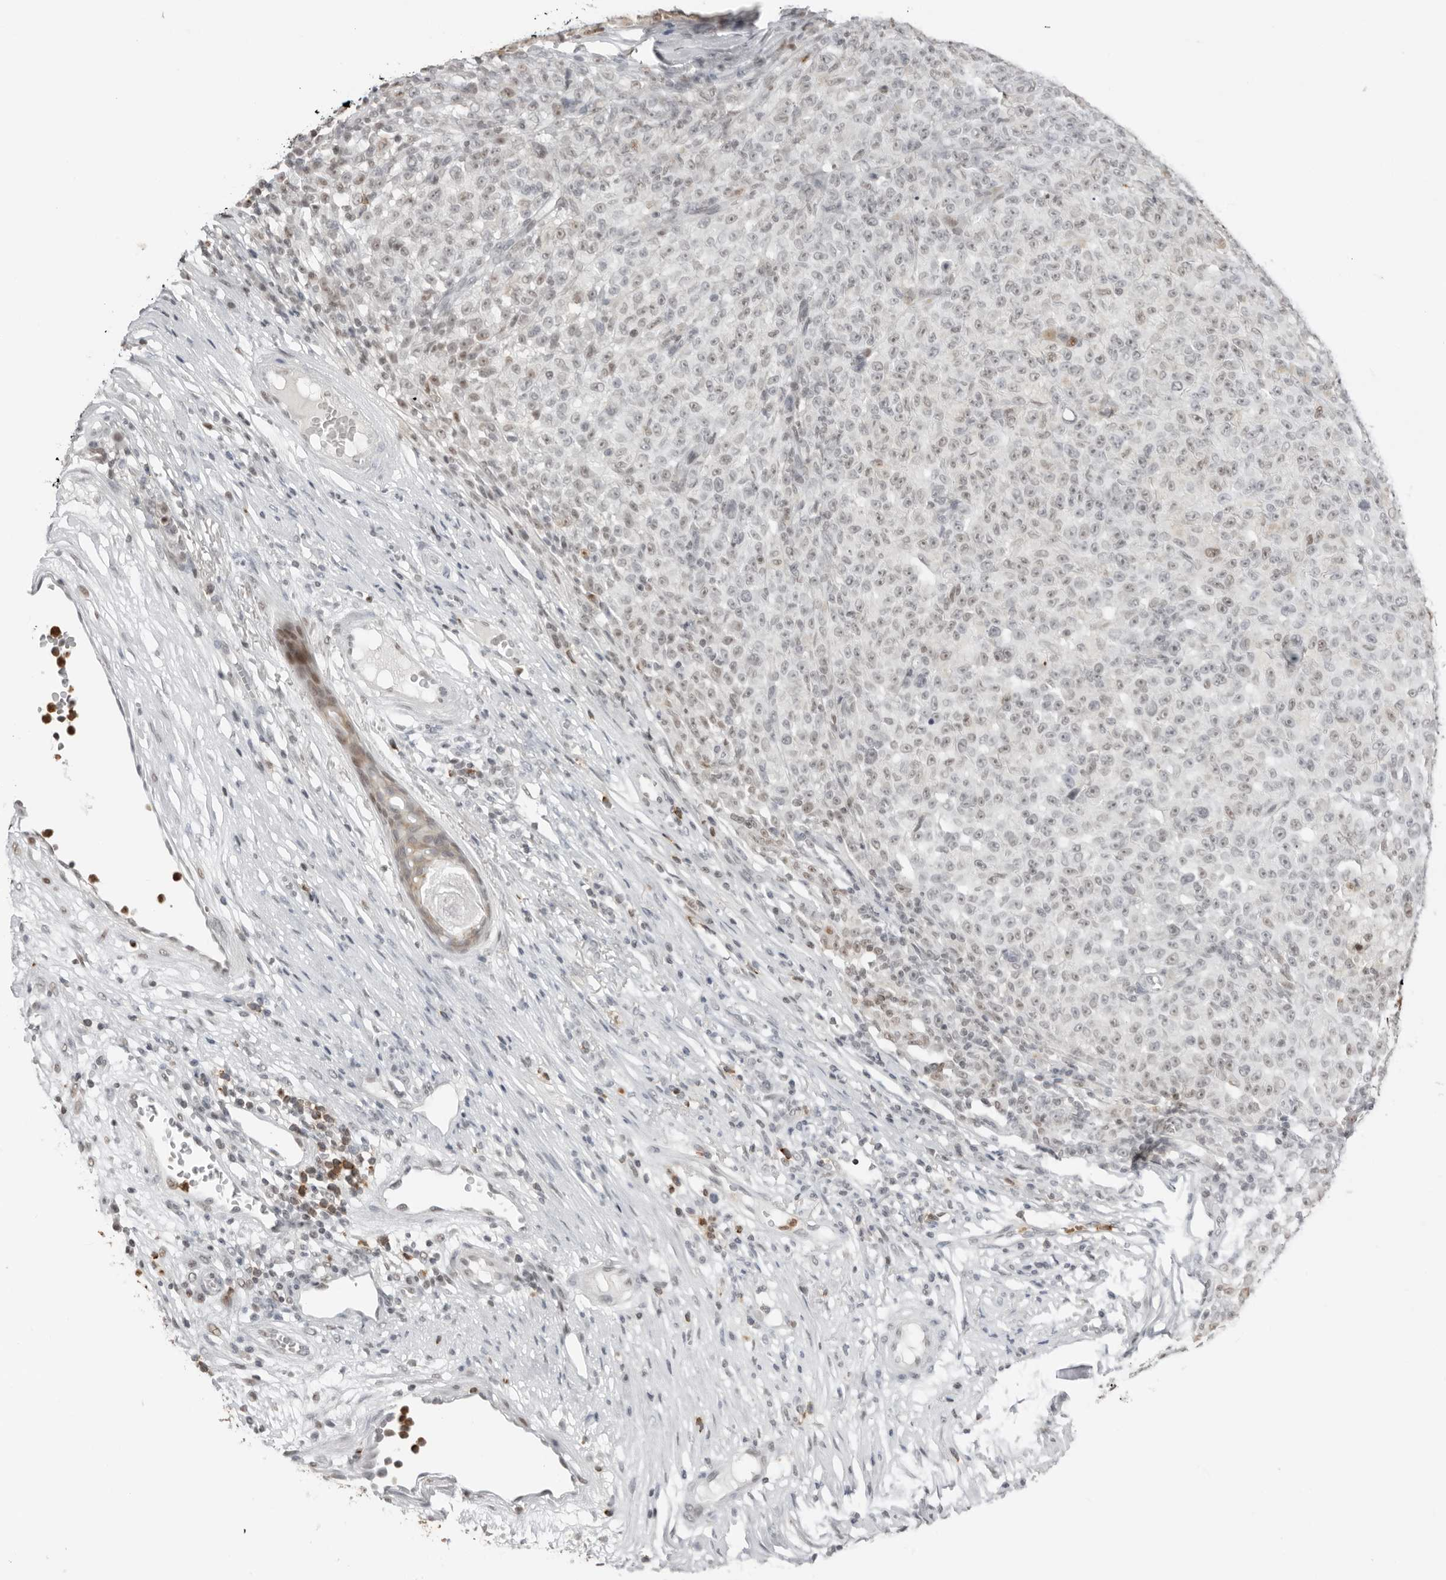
{"staining": {"intensity": "weak", "quantity": ">75%", "location": "nuclear"}, "tissue": "melanoma", "cell_type": "Tumor cells", "image_type": "cancer", "snomed": [{"axis": "morphology", "description": "Malignant melanoma, NOS"}, {"axis": "topography", "description": "Skin"}], "caption": "IHC image of melanoma stained for a protein (brown), which reveals low levels of weak nuclear expression in about >75% of tumor cells.", "gene": "RNF146", "patient": {"sex": "female", "age": 82}}